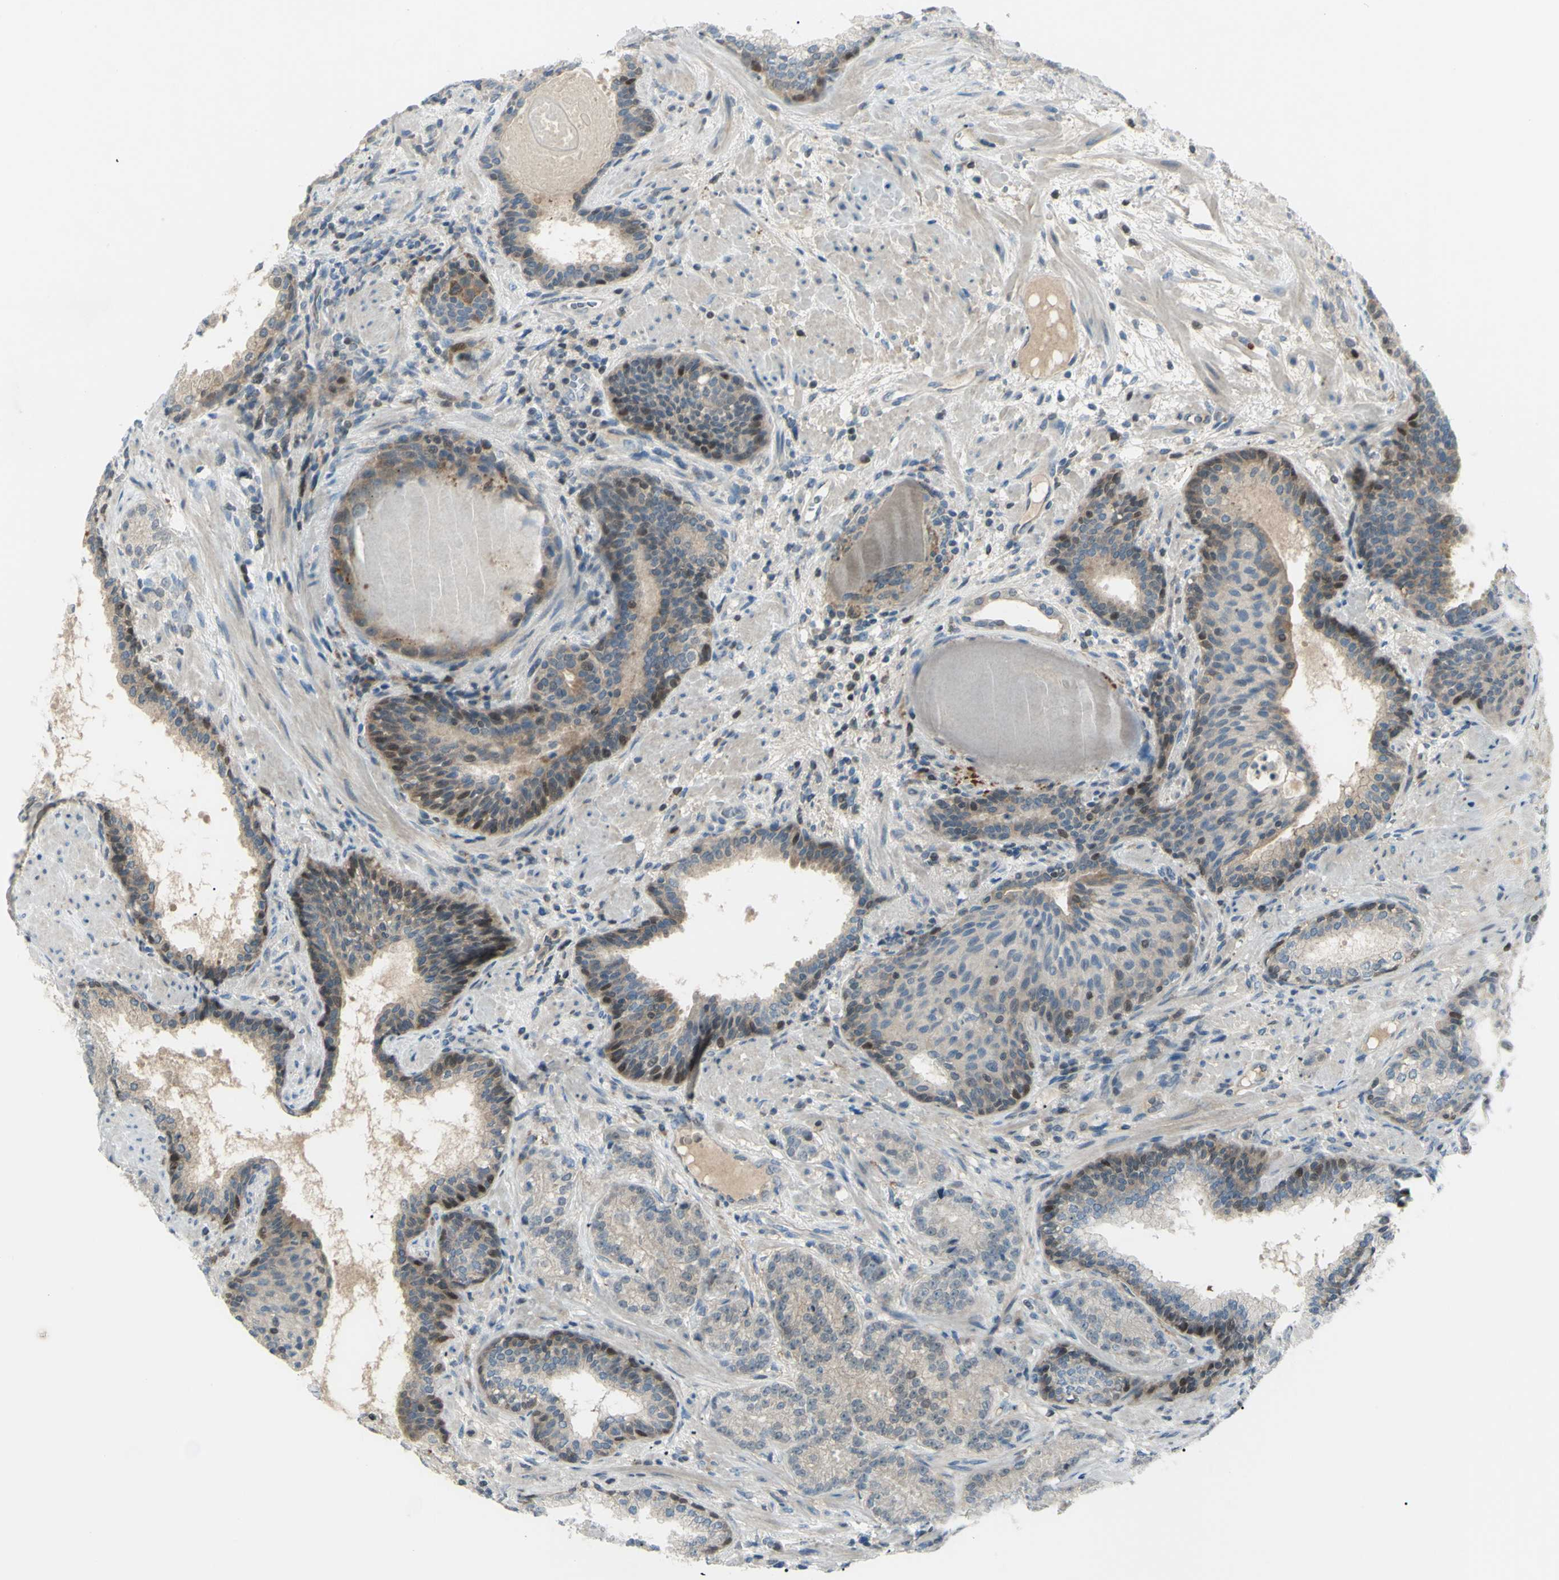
{"staining": {"intensity": "weak", "quantity": ">75%", "location": "cytoplasmic/membranous"}, "tissue": "prostate cancer", "cell_type": "Tumor cells", "image_type": "cancer", "snomed": [{"axis": "morphology", "description": "Adenocarcinoma, High grade"}, {"axis": "topography", "description": "Prostate"}], "caption": "Immunohistochemical staining of prostate high-grade adenocarcinoma demonstrates low levels of weak cytoplasmic/membranous protein positivity in about >75% of tumor cells.", "gene": "C1orf159", "patient": {"sex": "male", "age": 61}}